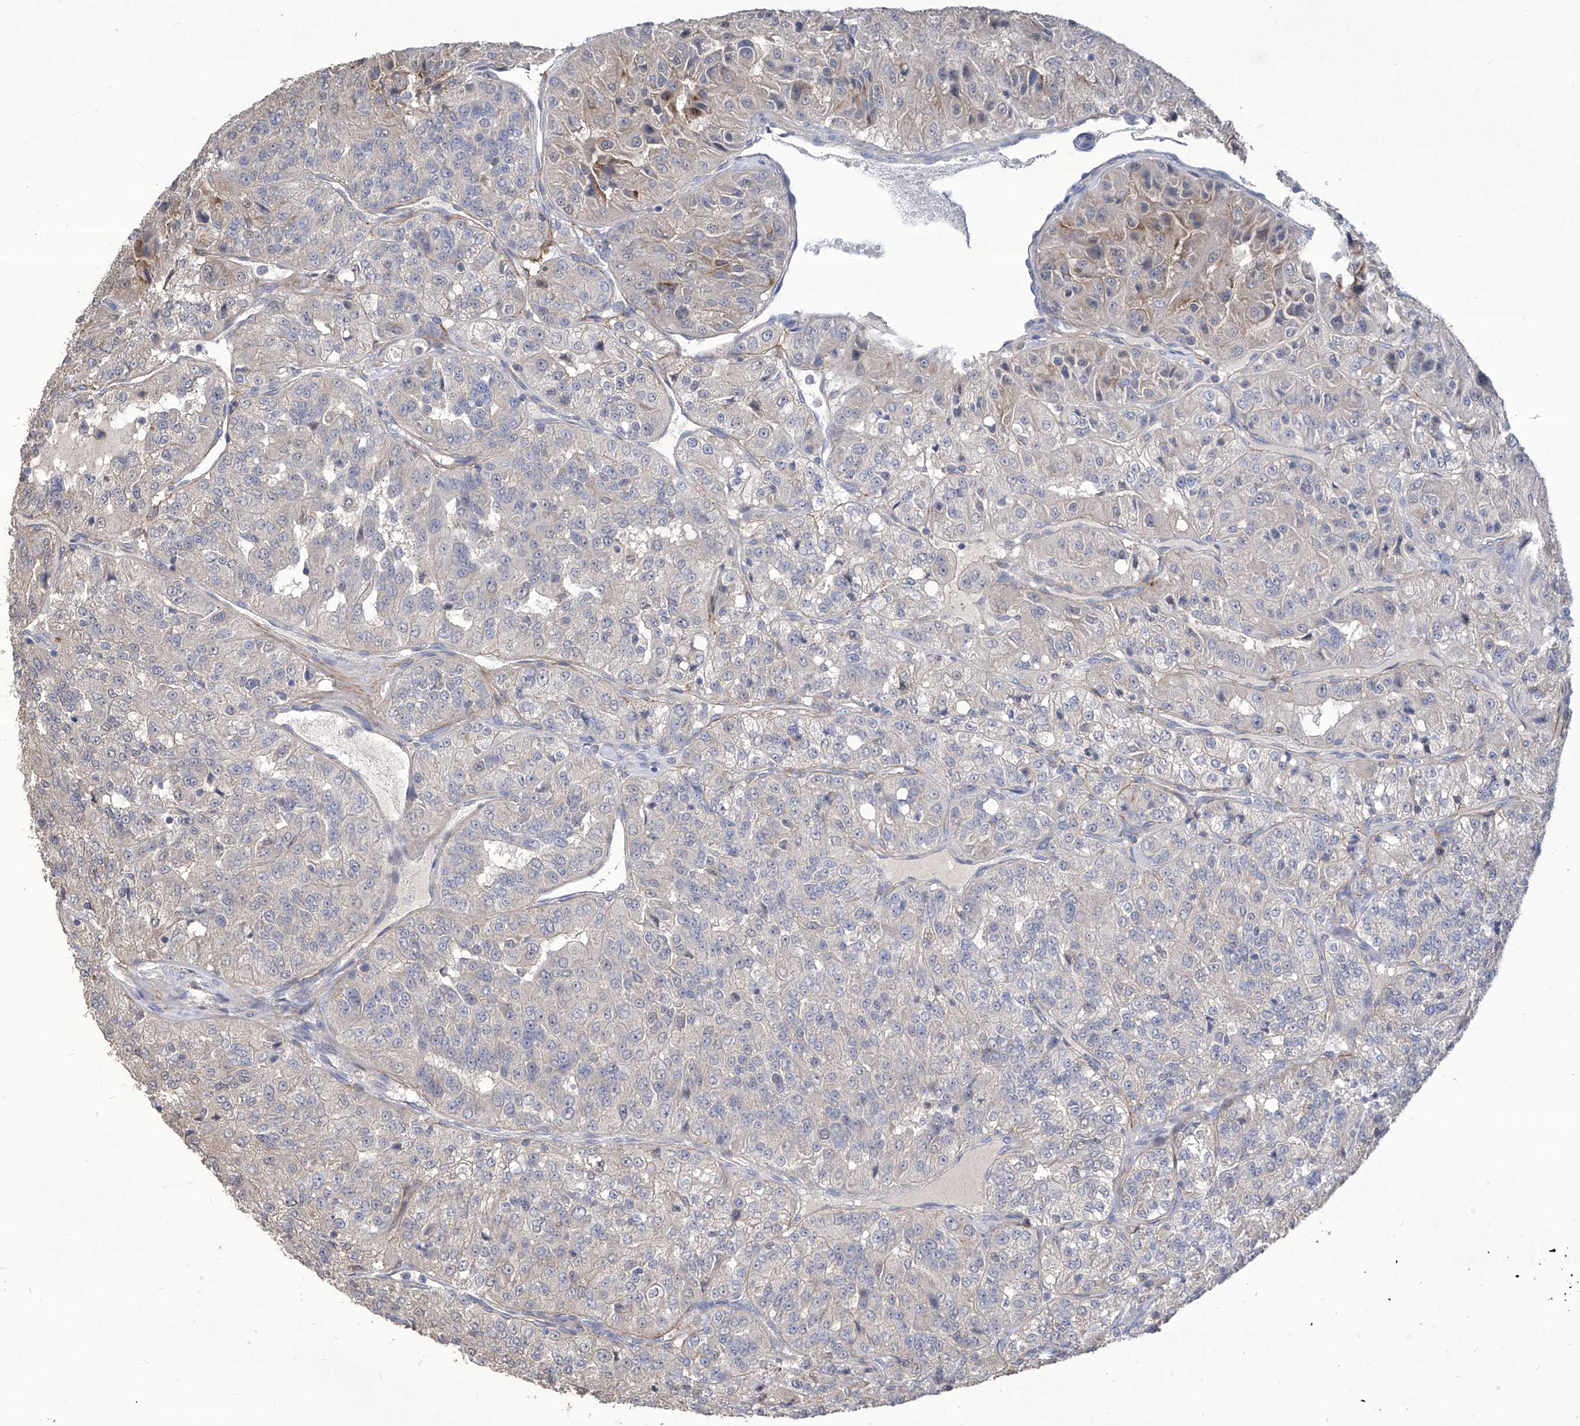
{"staining": {"intensity": "negative", "quantity": "none", "location": "none"}, "tissue": "renal cancer", "cell_type": "Tumor cells", "image_type": "cancer", "snomed": [{"axis": "morphology", "description": "Adenocarcinoma, NOS"}, {"axis": "topography", "description": "Kidney"}], "caption": "A high-resolution histopathology image shows IHC staining of adenocarcinoma (renal), which demonstrates no significant staining in tumor cells. The staining was performed using DAB to visualize the protein expression in brown, while the nuclei were stained in blue with hematoxylin (Magnification: 20x).", "gene": "TXNIP", "patient": {"sex": "female", "age": 63}}